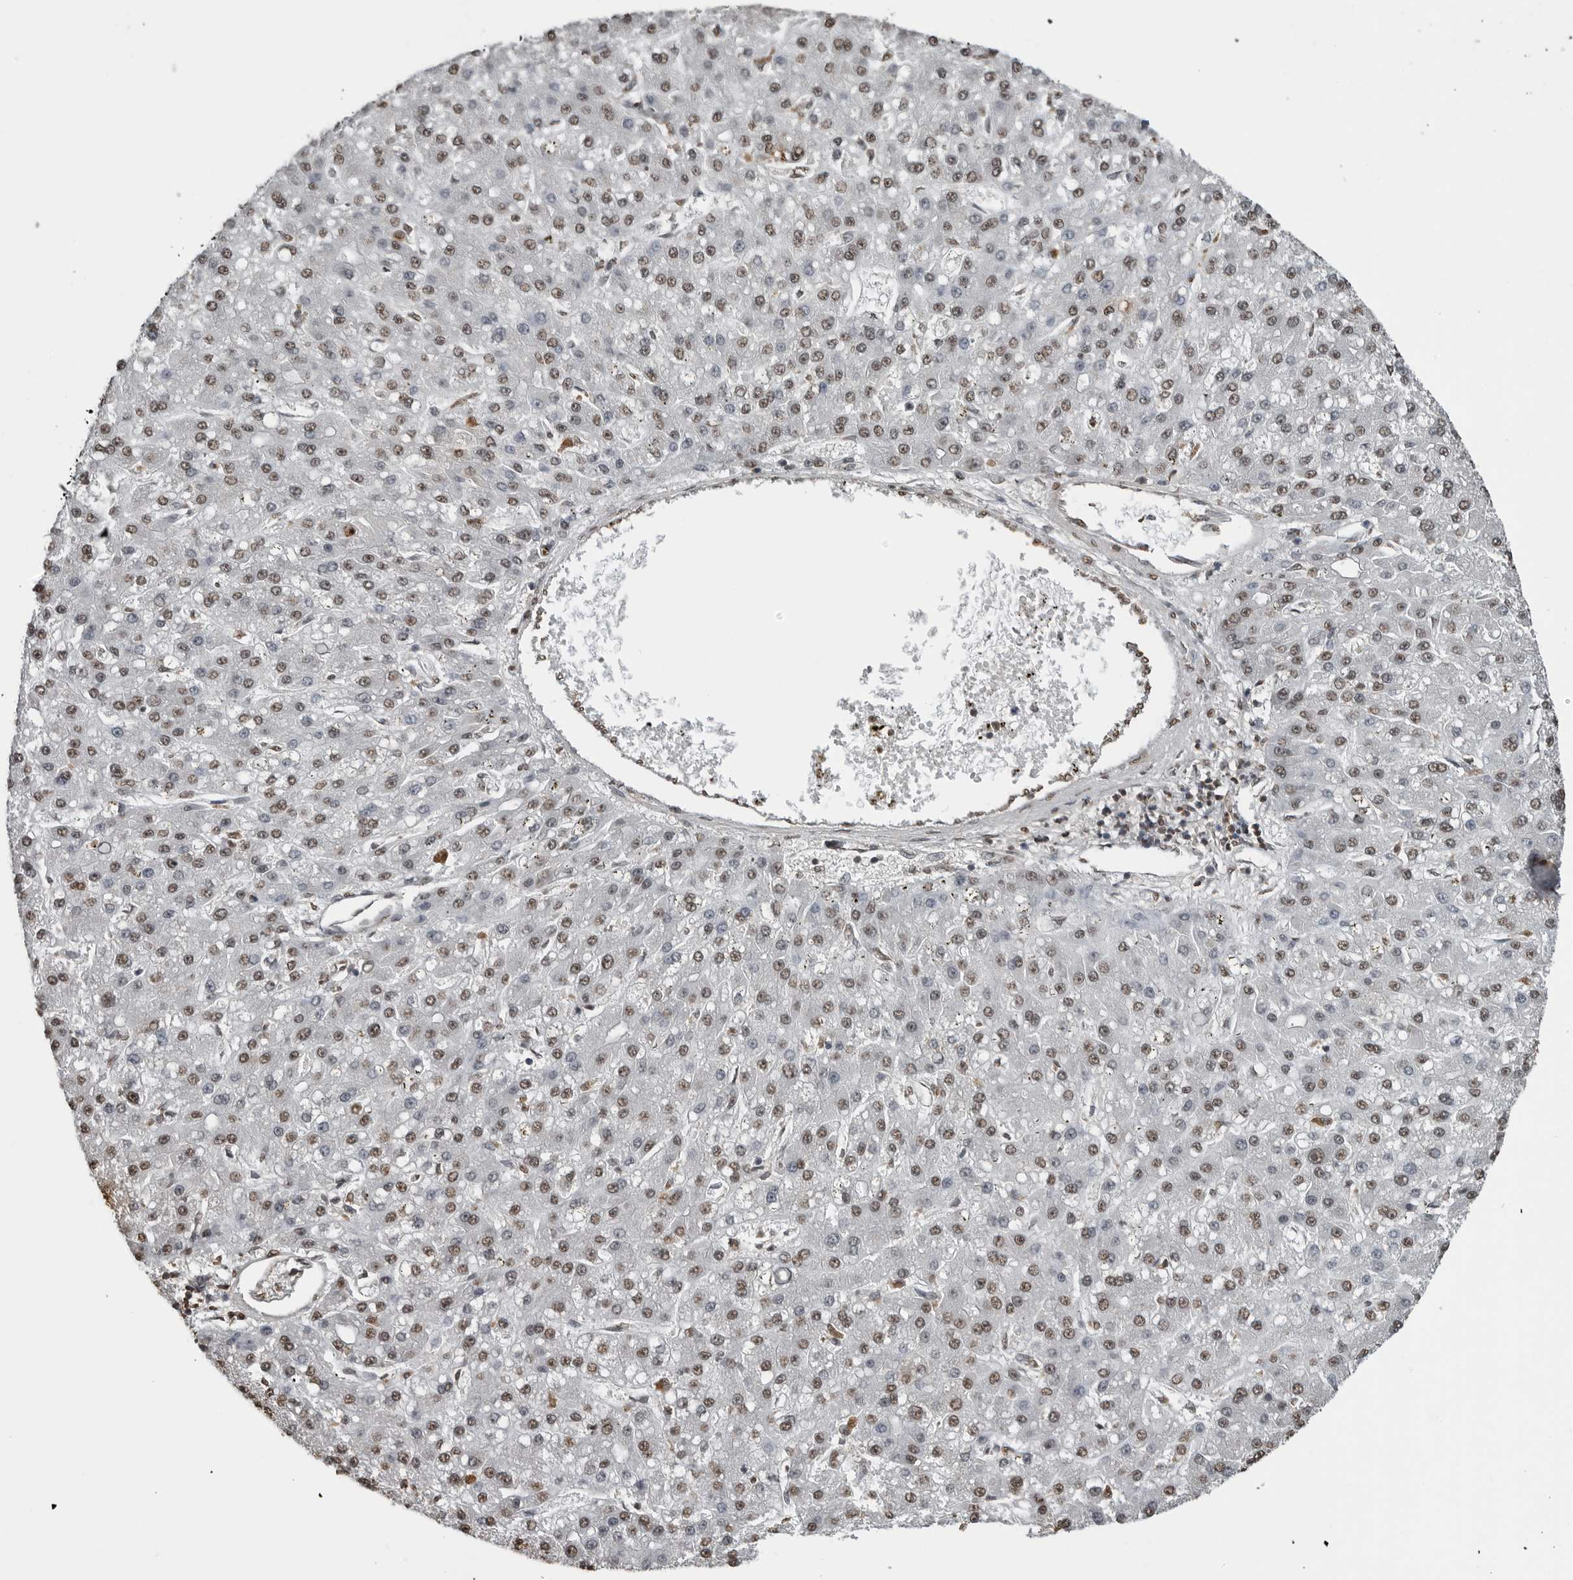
{"staining": {"intensity": "moderate", "quantity": ">75%", "location": "nuclear"}, "tissue": "liver cancer", "cell_type": "Tumor cells", "image_type": "cancer", "snomed": [{"axis": "morphology", "description": "Carcinoma, Hepatocellular, NOS"}, {"axis": "topography", "description": "Liver"}], "caption": "Immunohistochemical staining of human liver cancer reveals moderate nuclear protein staining in about >75% of tumor cells. The protein is shown in brown color, while the nuclei are stained blue.", "gene": "SMAD2", "patient": {"sex": "male", "age": 67}}